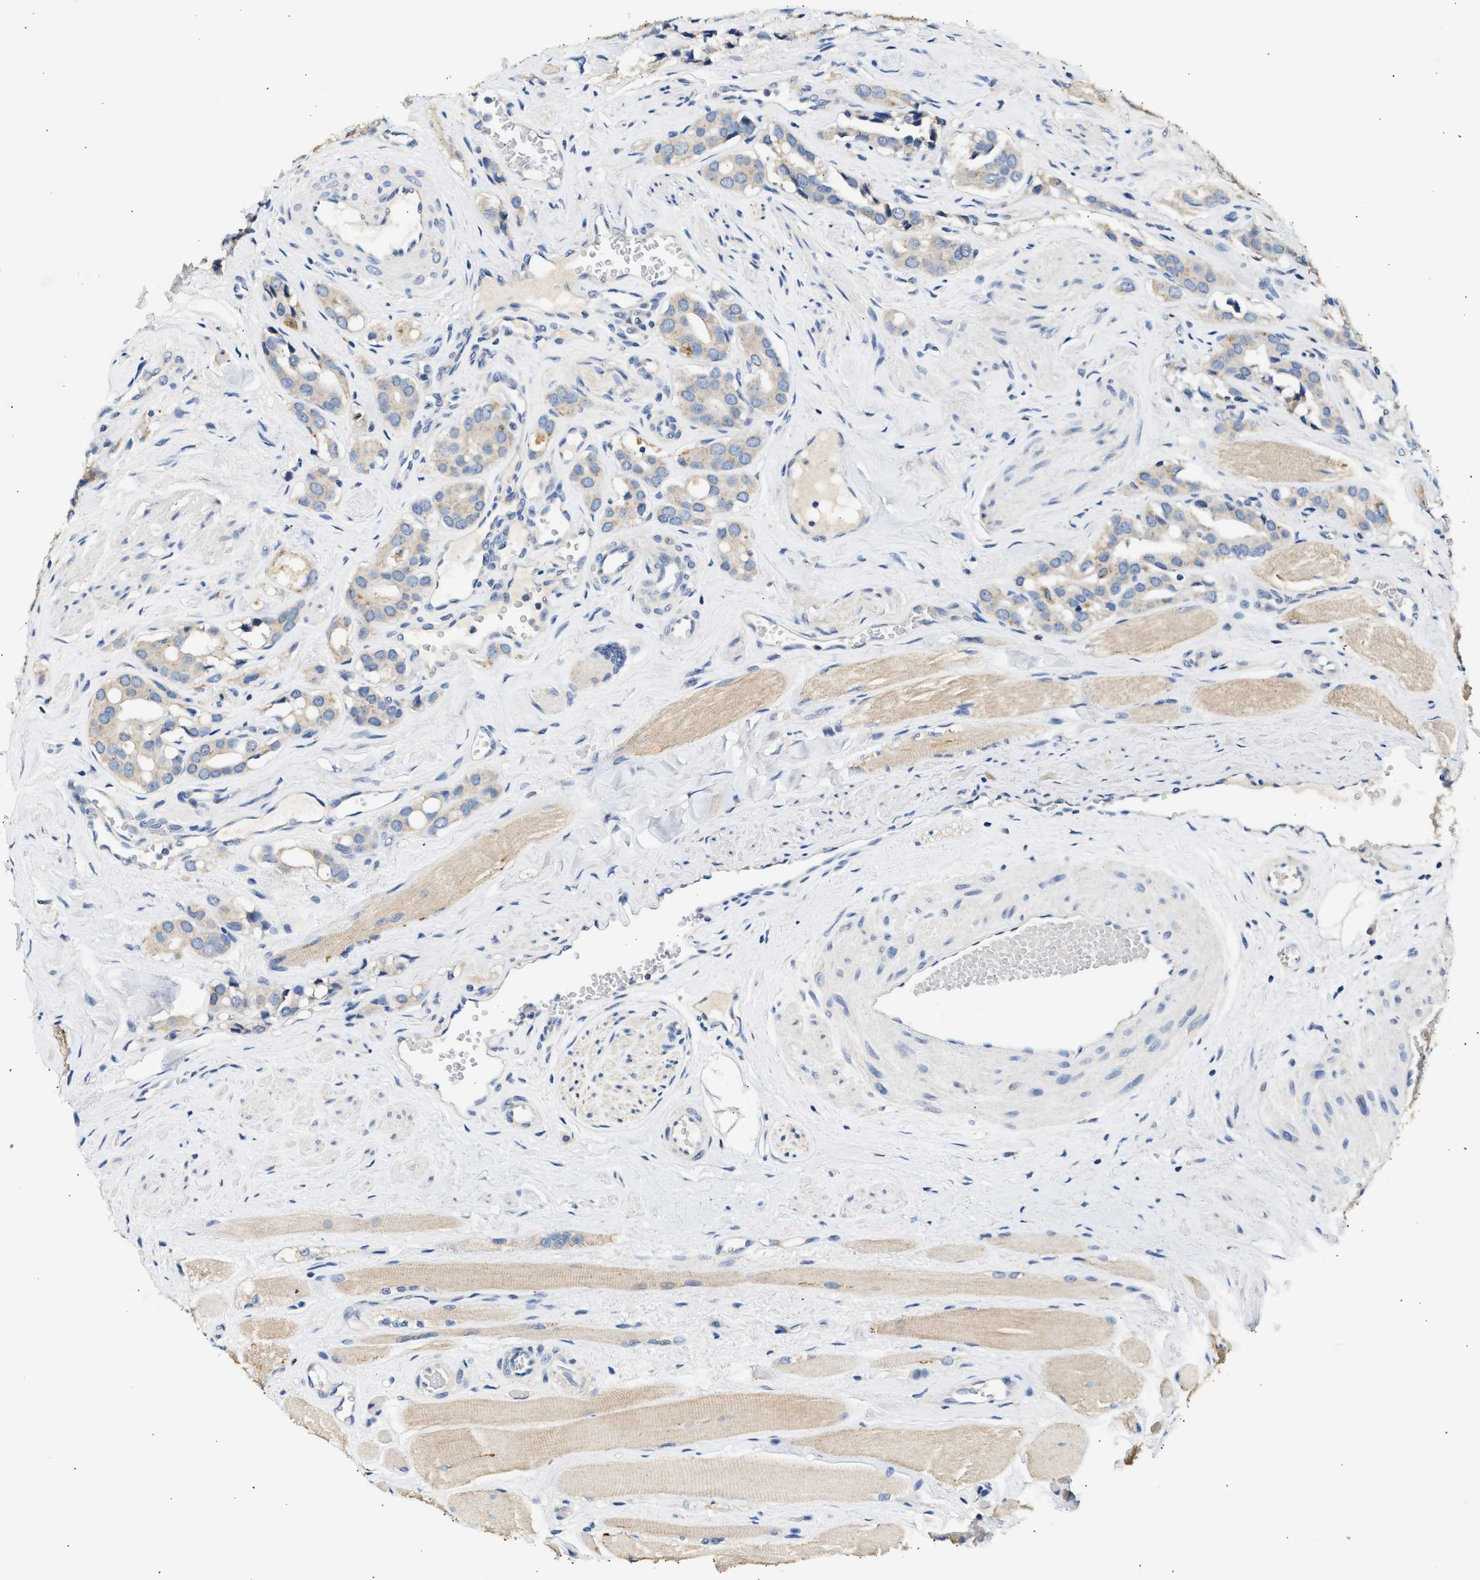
{"staining": {"intensity": "negative", "quantity": "none", "location": "none"}, "tissue": "prostate cancer", "cell_type": "Tumor cells", "image_type": "cancer", "snomed": [{"axis": "morphology", "description": "Adenocarcinoma, High grade"}, {"axis": "topography", "description": "Prostate"}], "caption": "DAB immunohistochemical staining of human prostate cancer exhibits no significant positivity in tumor cells. Nuclei are stained in blue.", "gene": "WDR31", "patient": {"sex": "male", "age": 52}}